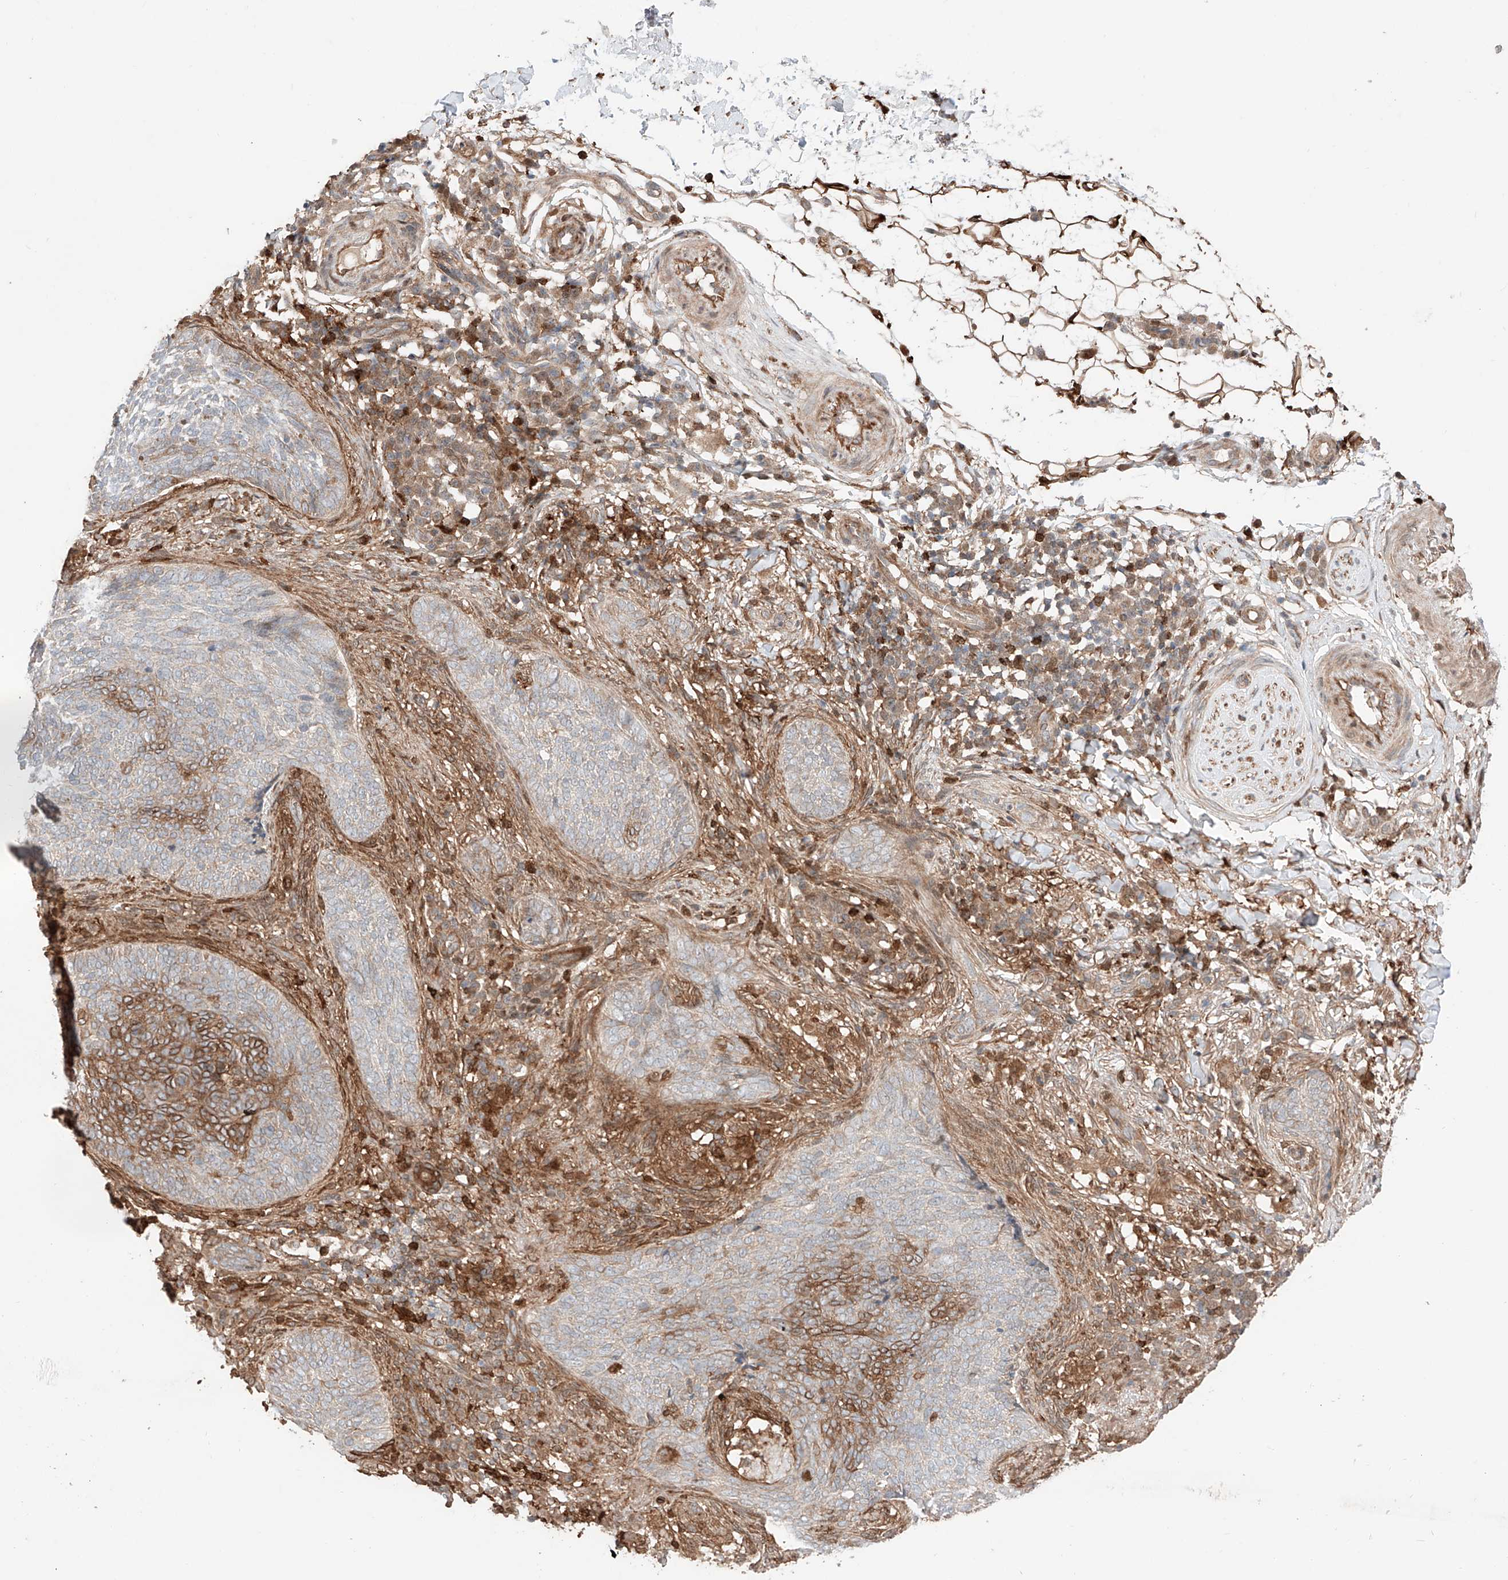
{"staining": {"intensity": "moderate", "quantity": "<25%", "location": "cytoplasmic/membranous"}, "tissue": "skin cancer", "cell_type": "Tumor cells", "image_type": "cancer", "snomed": [{"axis": "morphology", "description": "Basal cell carcinoma"}, {"axis": "topography", "description": "Skin"}], "caption": "Tumor cells demonstrate low levels of moderate cytoplasmic/membranous positivity in about <25% of cells in human skin cancer.", "gene": "IGSF22", "patient": {"sex": "male", "age": 85}}